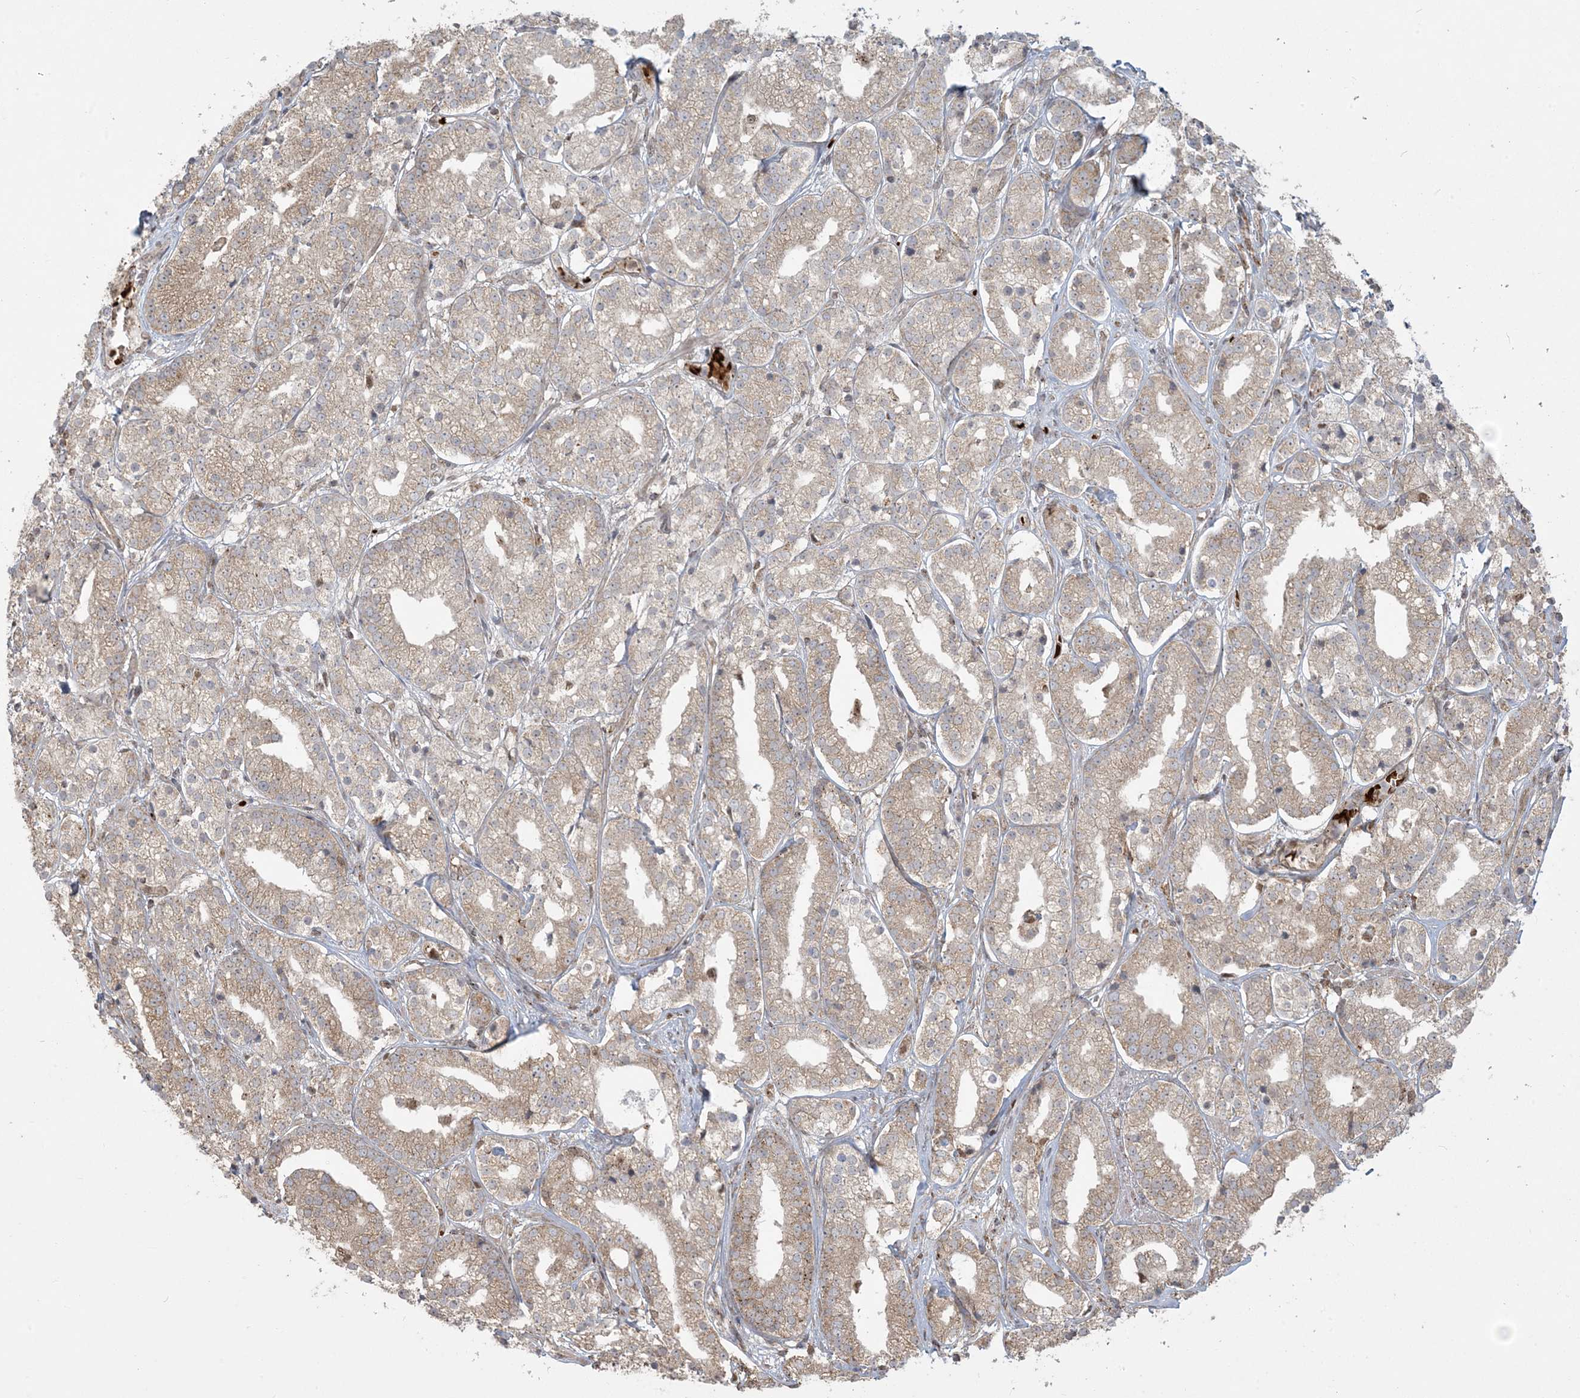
{"staining": {"intensity": "moderate", "quantity": "25%-75%", "location": "cytoplasmic/membranous"}, "tissue": "prostate cancer", "cell_type": "Tumor cells", "image_type": "cancer", "snomed": [{"axis": "morphology", "description": "Adenocarcinoma, High grade"}, {"axis": "topography", "description": "Prostate"}], "caption": "This is an image of immunohistochemistry staining of adenocarcinoma (high-grade) (prostate), which shows moderate expression in the cytoplasmic/membranous of tumor cells.", "gene": "ABCF3", "patient": {"sex": "male", "age": 69}}